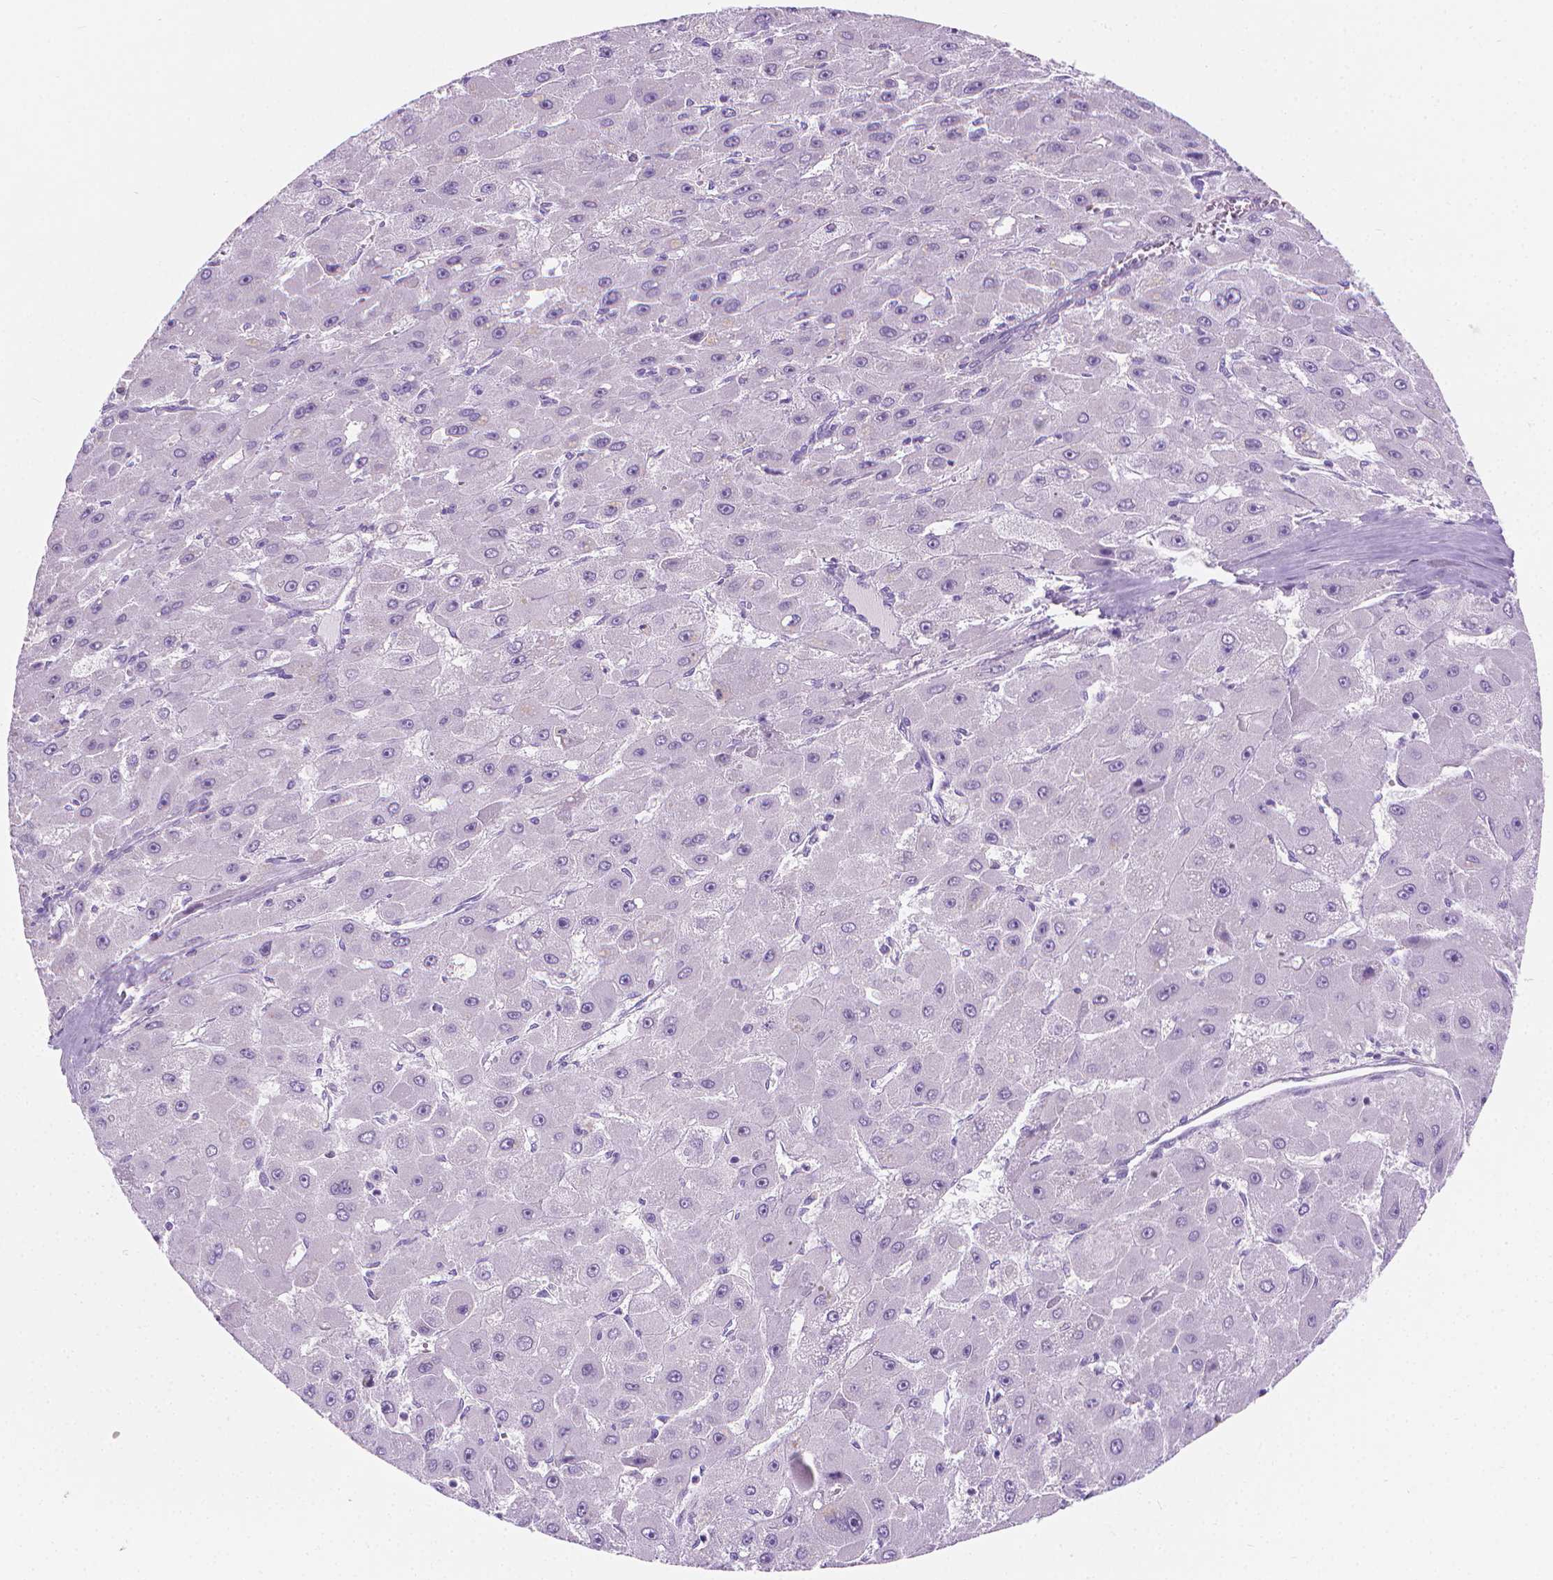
{"staining": {"intensity": "negative", "quantity": "none", "location": "none"}, "tissue": "liver cancer", "cell_type": "Tumor cells", "image_type": "cancer", "snomed": [{"axis": "morphology", "description": "Carcinoma, Hepatocellular, NOS"}, {"axis": "topography", "description": "Liver"}], "caption": "Image shows no significant protein expression in tumor cells of liver cancer (hepatocellular carcinoma). (DAB (3,3'-diaminobenzidine) IHC with hematoxylin counter stain).", "gene": "FASN", "patient": {"sex": "female", "age": 25}}